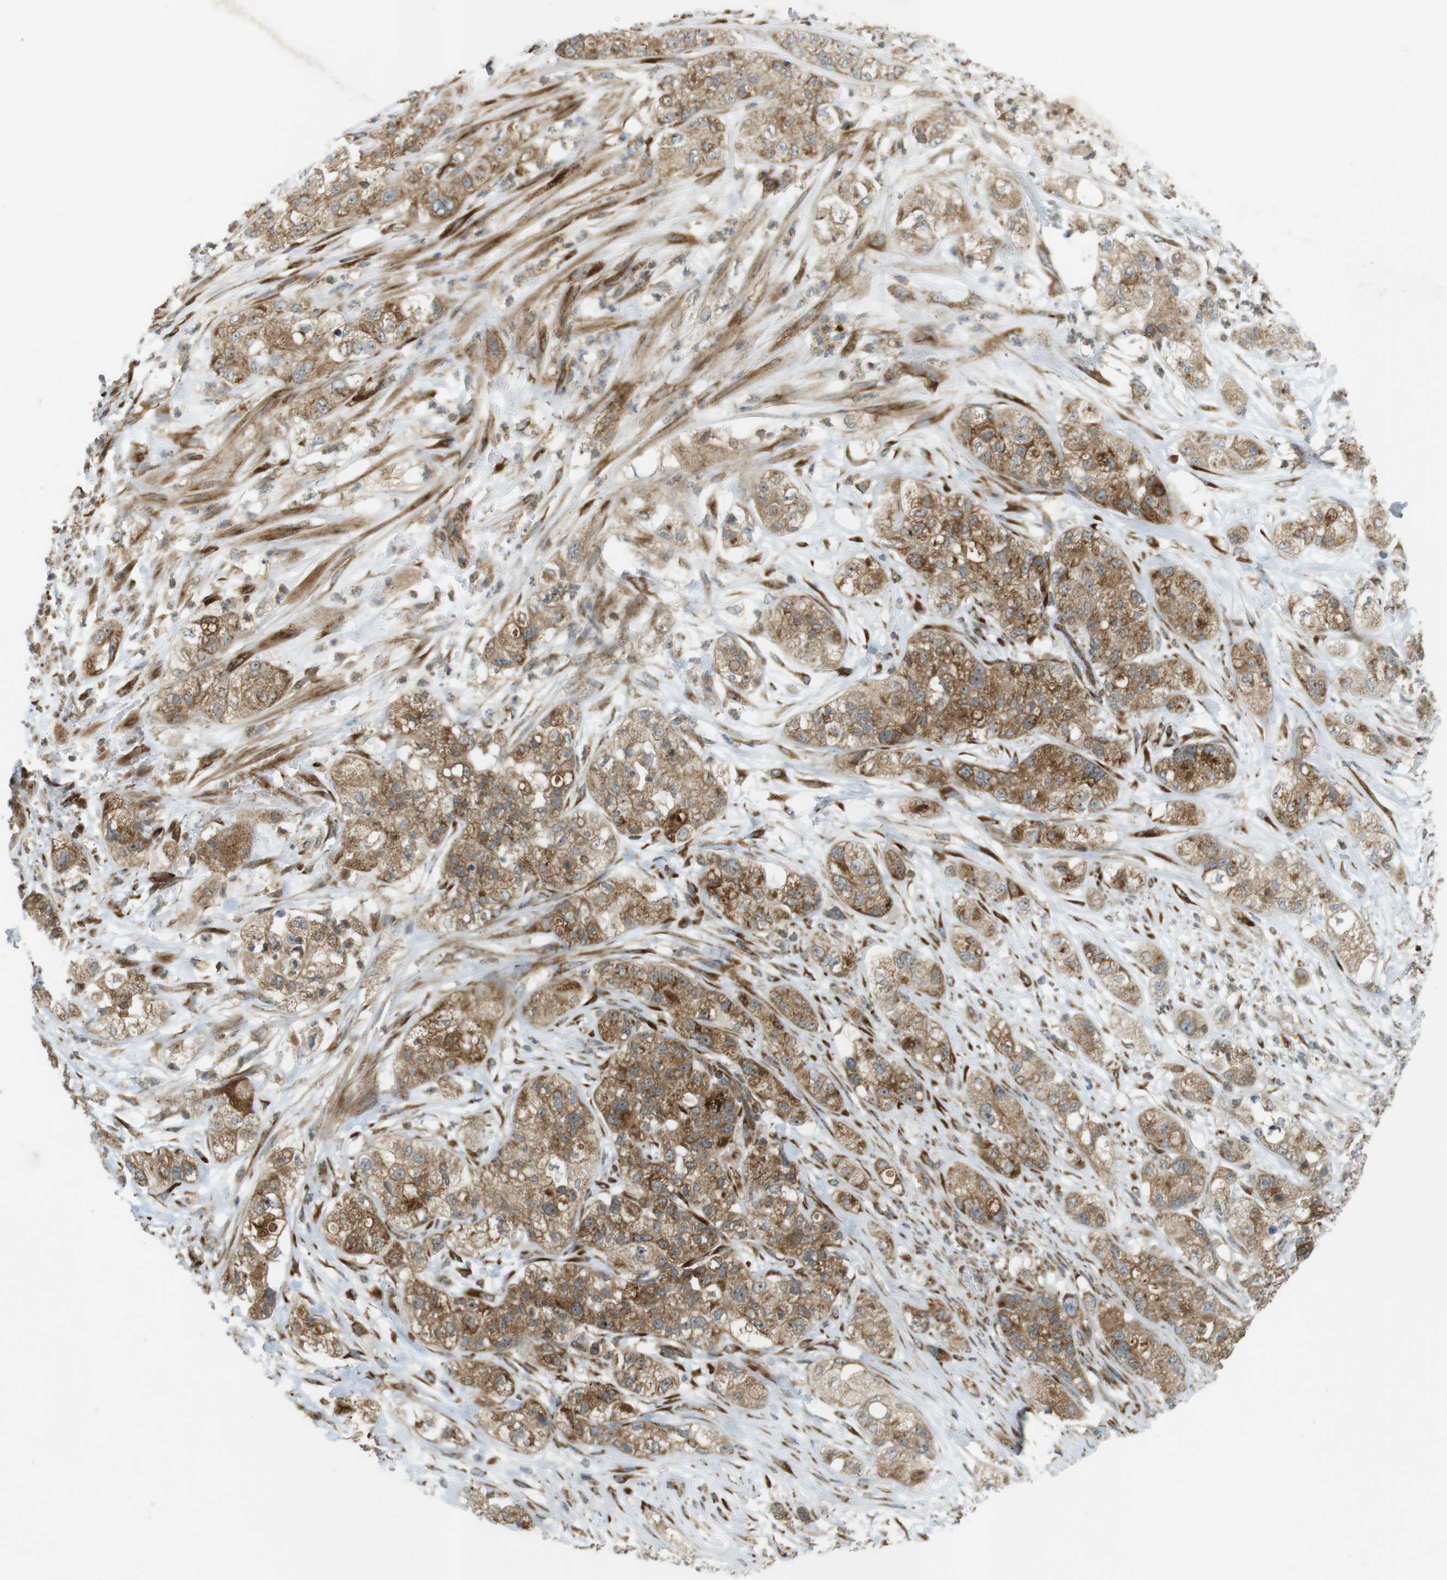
{"staining": {"intensity": "moderate", "quantity": ">75%", "location": "cytoplasmic/membranous"}, "tissue": "pancreatic cancer", "cell_type": "Tumor cells", "image_type": "cancer", "snomed": [{"axis": "morphology", "description": "Adenocarcinoma, NOS"}, {"axis": "topography", "description": "Pancreas"}], "caption": "About >75% of tumor cells in human adenocarcinoma (pancreatic) display moderate cytoplasmic/membranous protein expression as visualized by brown immunohistochemical staining.", "gene": "SLC41A1", "patient": {"sex": "female", "age": 57}}